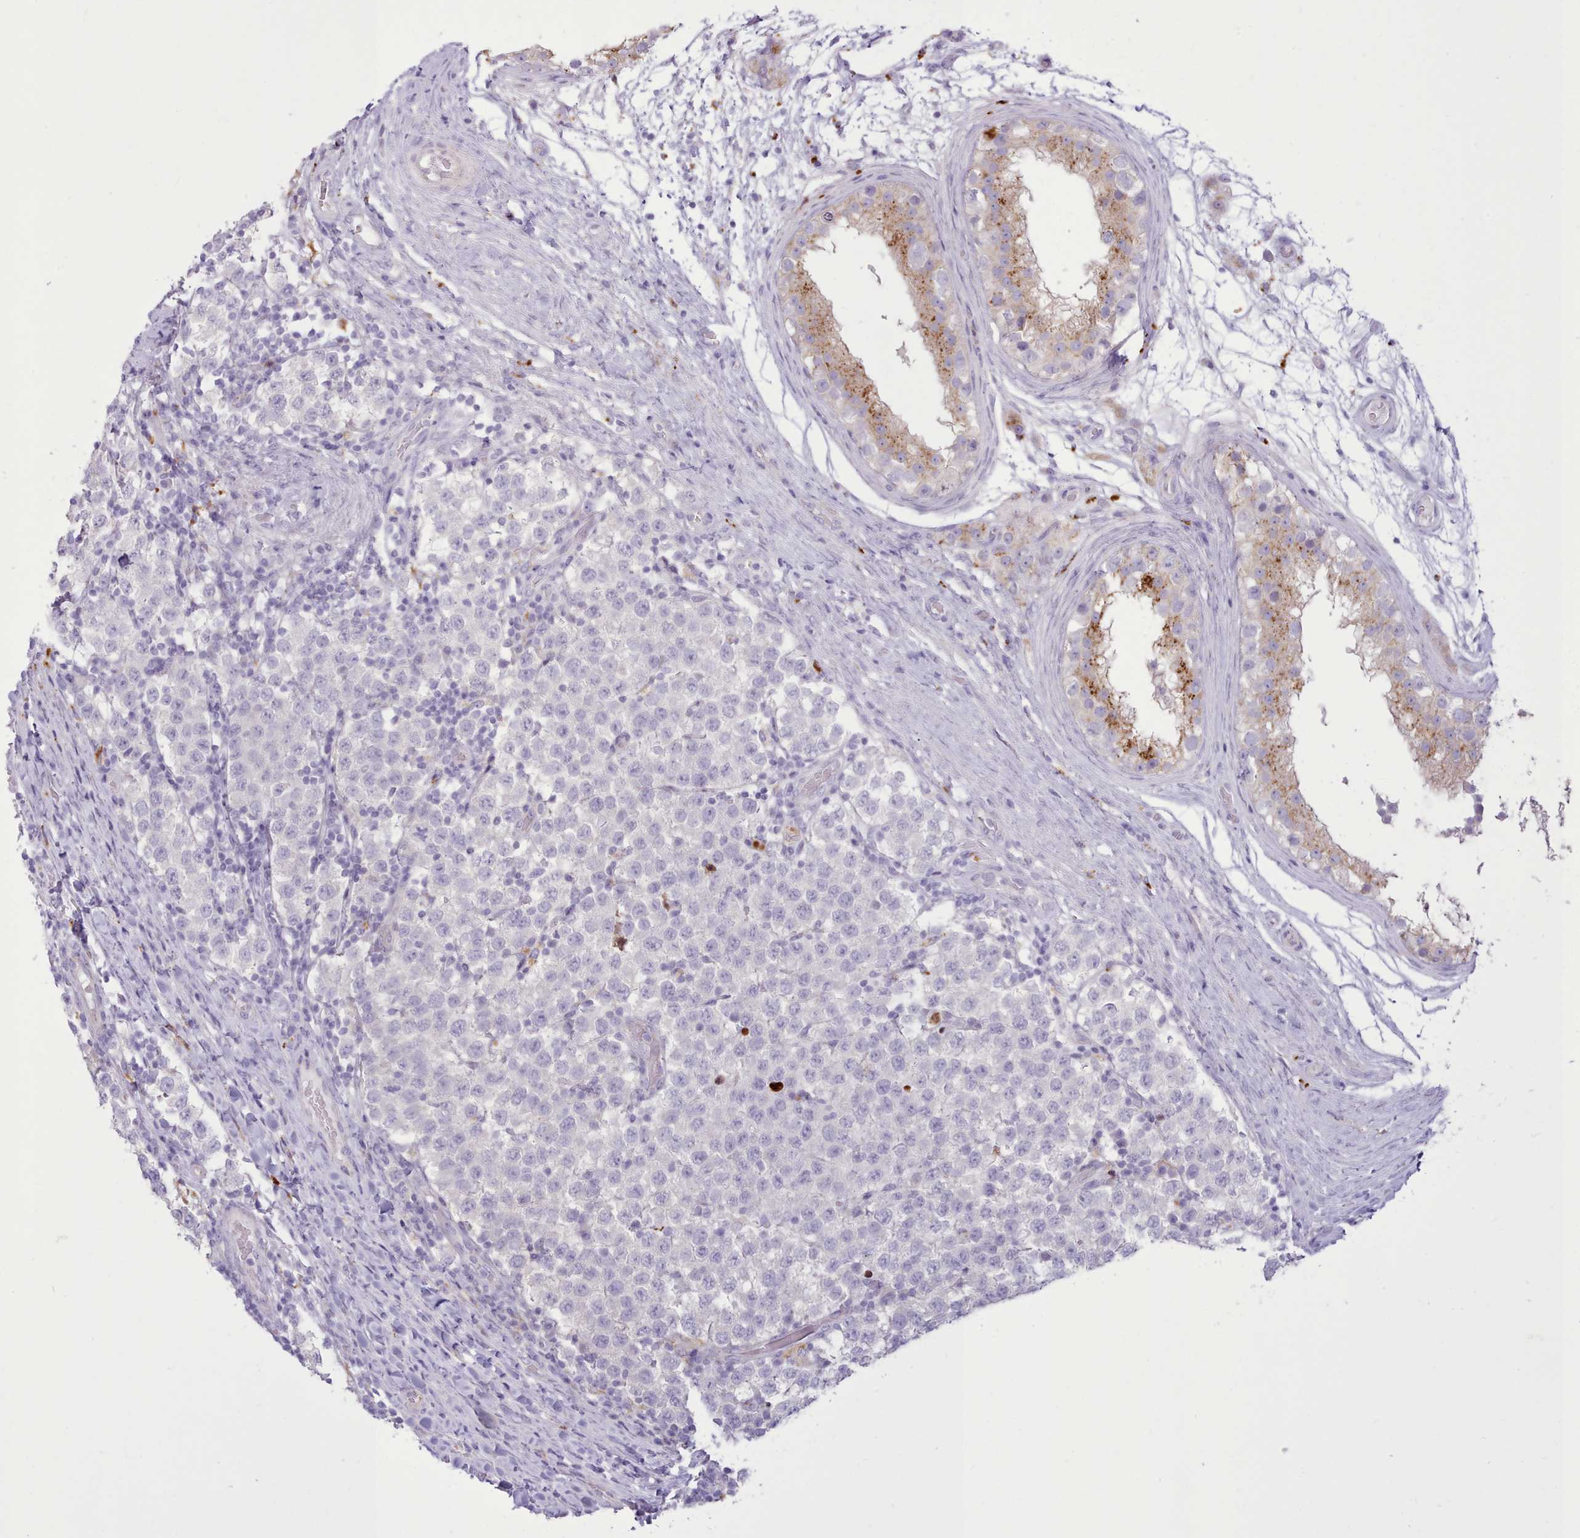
{"staining": {"intensity": "negative", "quantity": "none", "location": "none"}, "tissue": "testis cancer", "cell_type": "Tumor cells", "image_type": "cancer", "snomed": [{"axis": "morphology", "description": "Seminoma, NOS"}, {"axis": "topography", "description": "Testis"}], "caption": "The IHC histopathology image has no significant expression in tumor cells of testis cancer (seminoma) tissue.", "gene": "SRD5A1", "patient": {"sex": "male", "age": 34}}